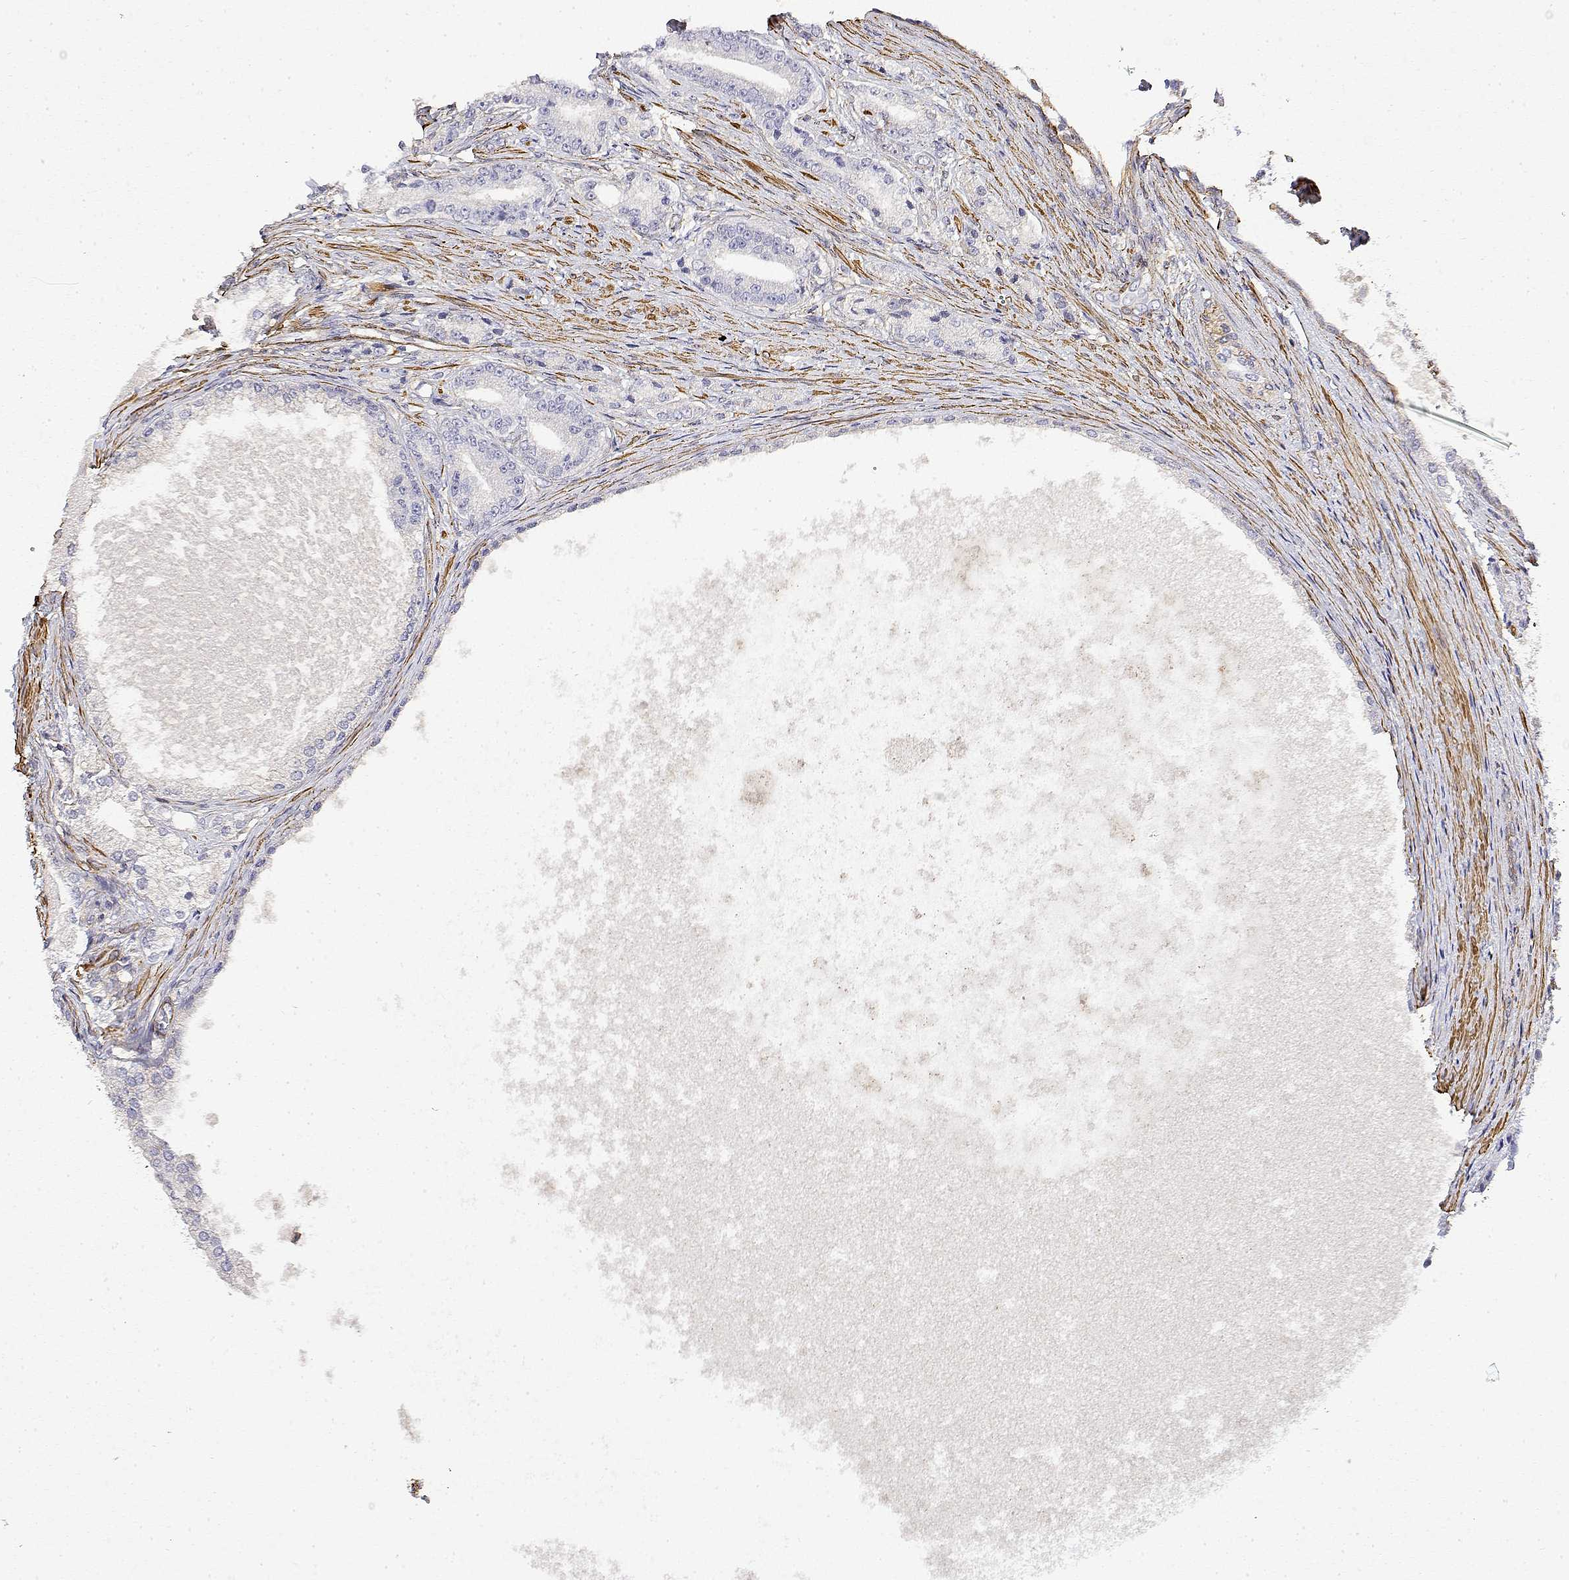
{"staining": {"intensity": "negative", "quantity": "none", "location": "none"}, "tissue": "prostate cancer", "cell_type": "Tumor cells", "image_type": "cancer", "snomed": [{"axis": "morphology", "description": "Adenocarcinoma, High grade"}, {"axis": "topography", "description": "Prostate and seminal vesicle, NOS"}], "caption": "The histopathology image demonstrates no significant expression in tumor cells of prostate cancer.", "gene": "SOWAHD", "patient": {"sex": "male", "age": 61}}